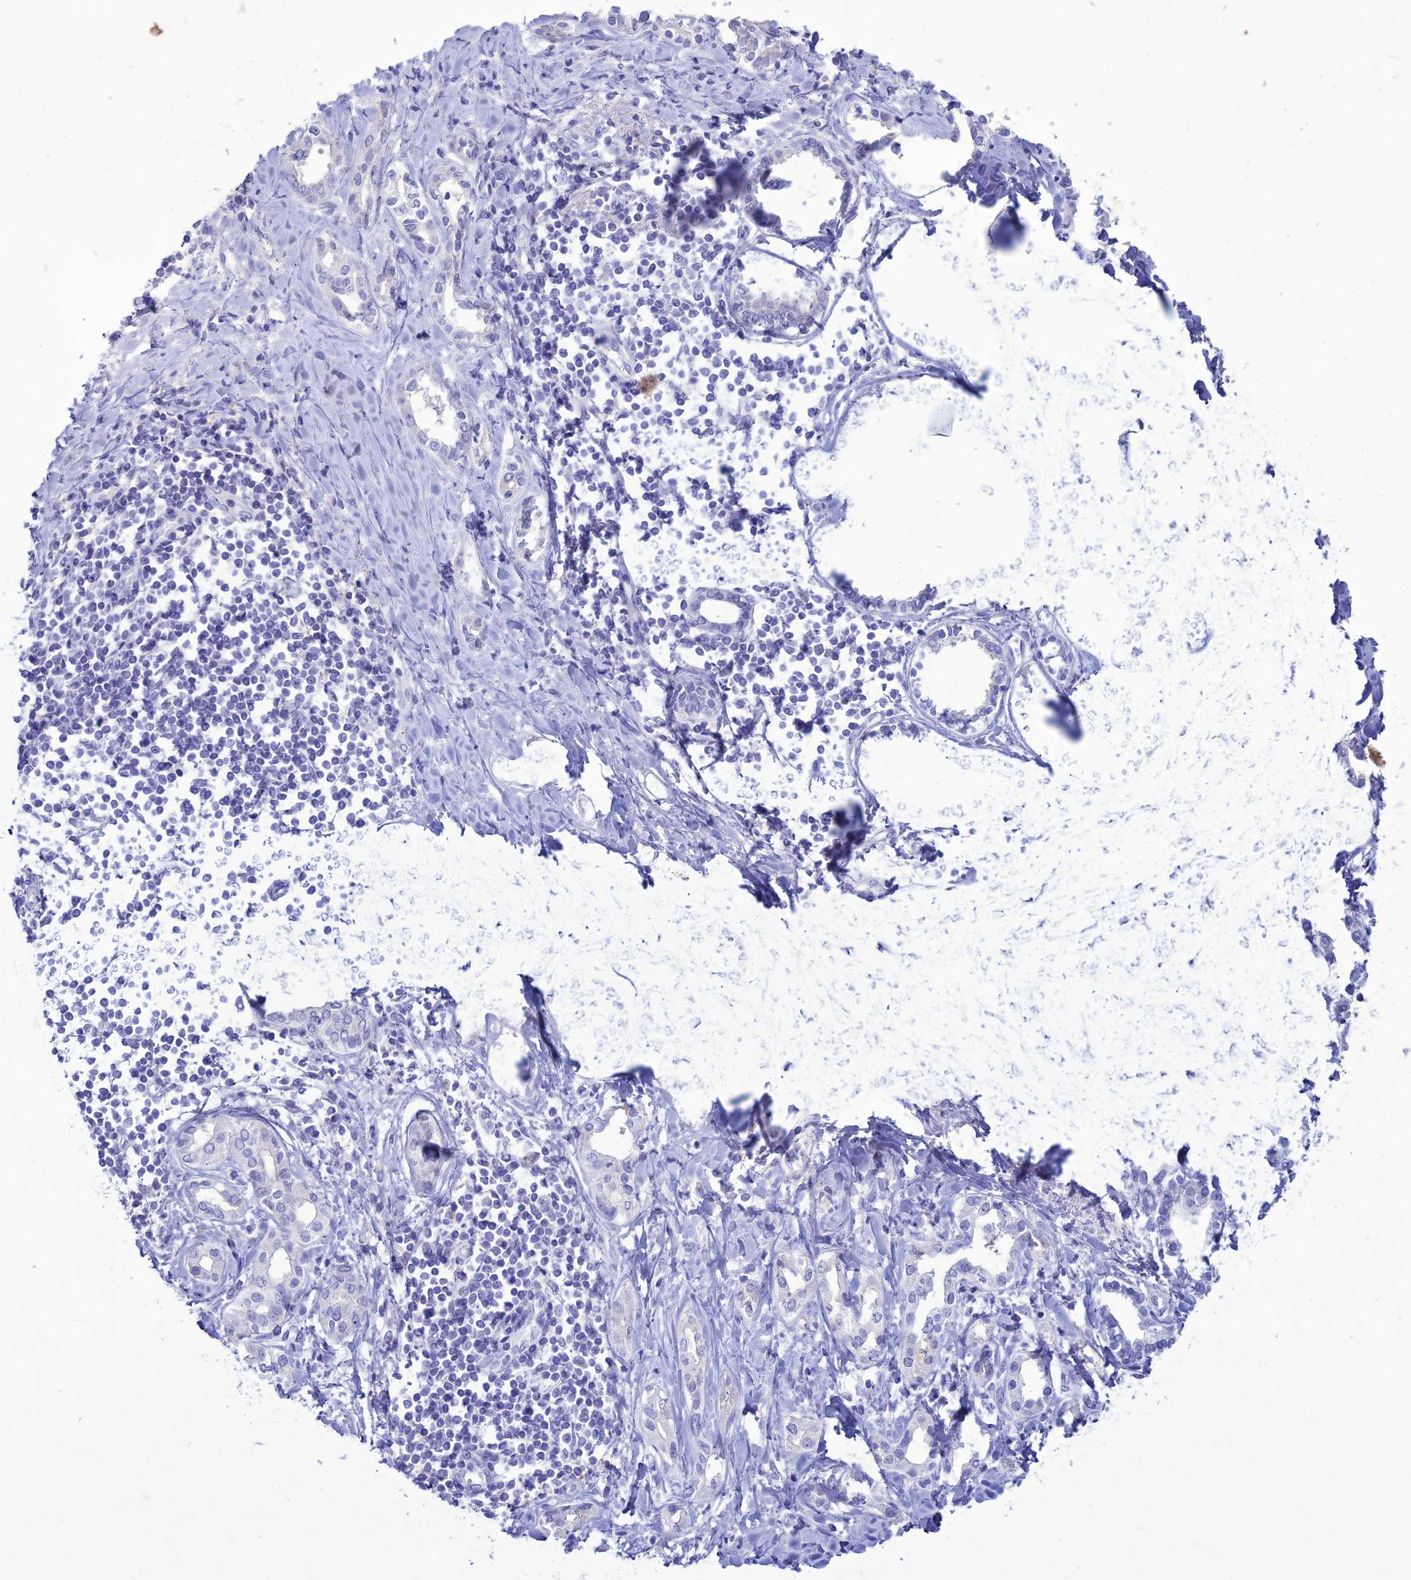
{"staining": {"intensity": "negative", "quantity": "none", "location": "none"}, "tissue": "liver cancer", "cell_type": "Tumor cells", "image_type": "cancer", "snomed": [{"axis": "morphology", "description": "Cholangiocarcinoma"}, {"axis": "topography", "description": "Liver"}], "caption": "Immunohistochemistry (IHC) of liver cancer (cholangiocarcinoma) shows no positivity in tumor cells.", "gene": "CLEC2L", "patient": {"sex": "female", "age": 77}}